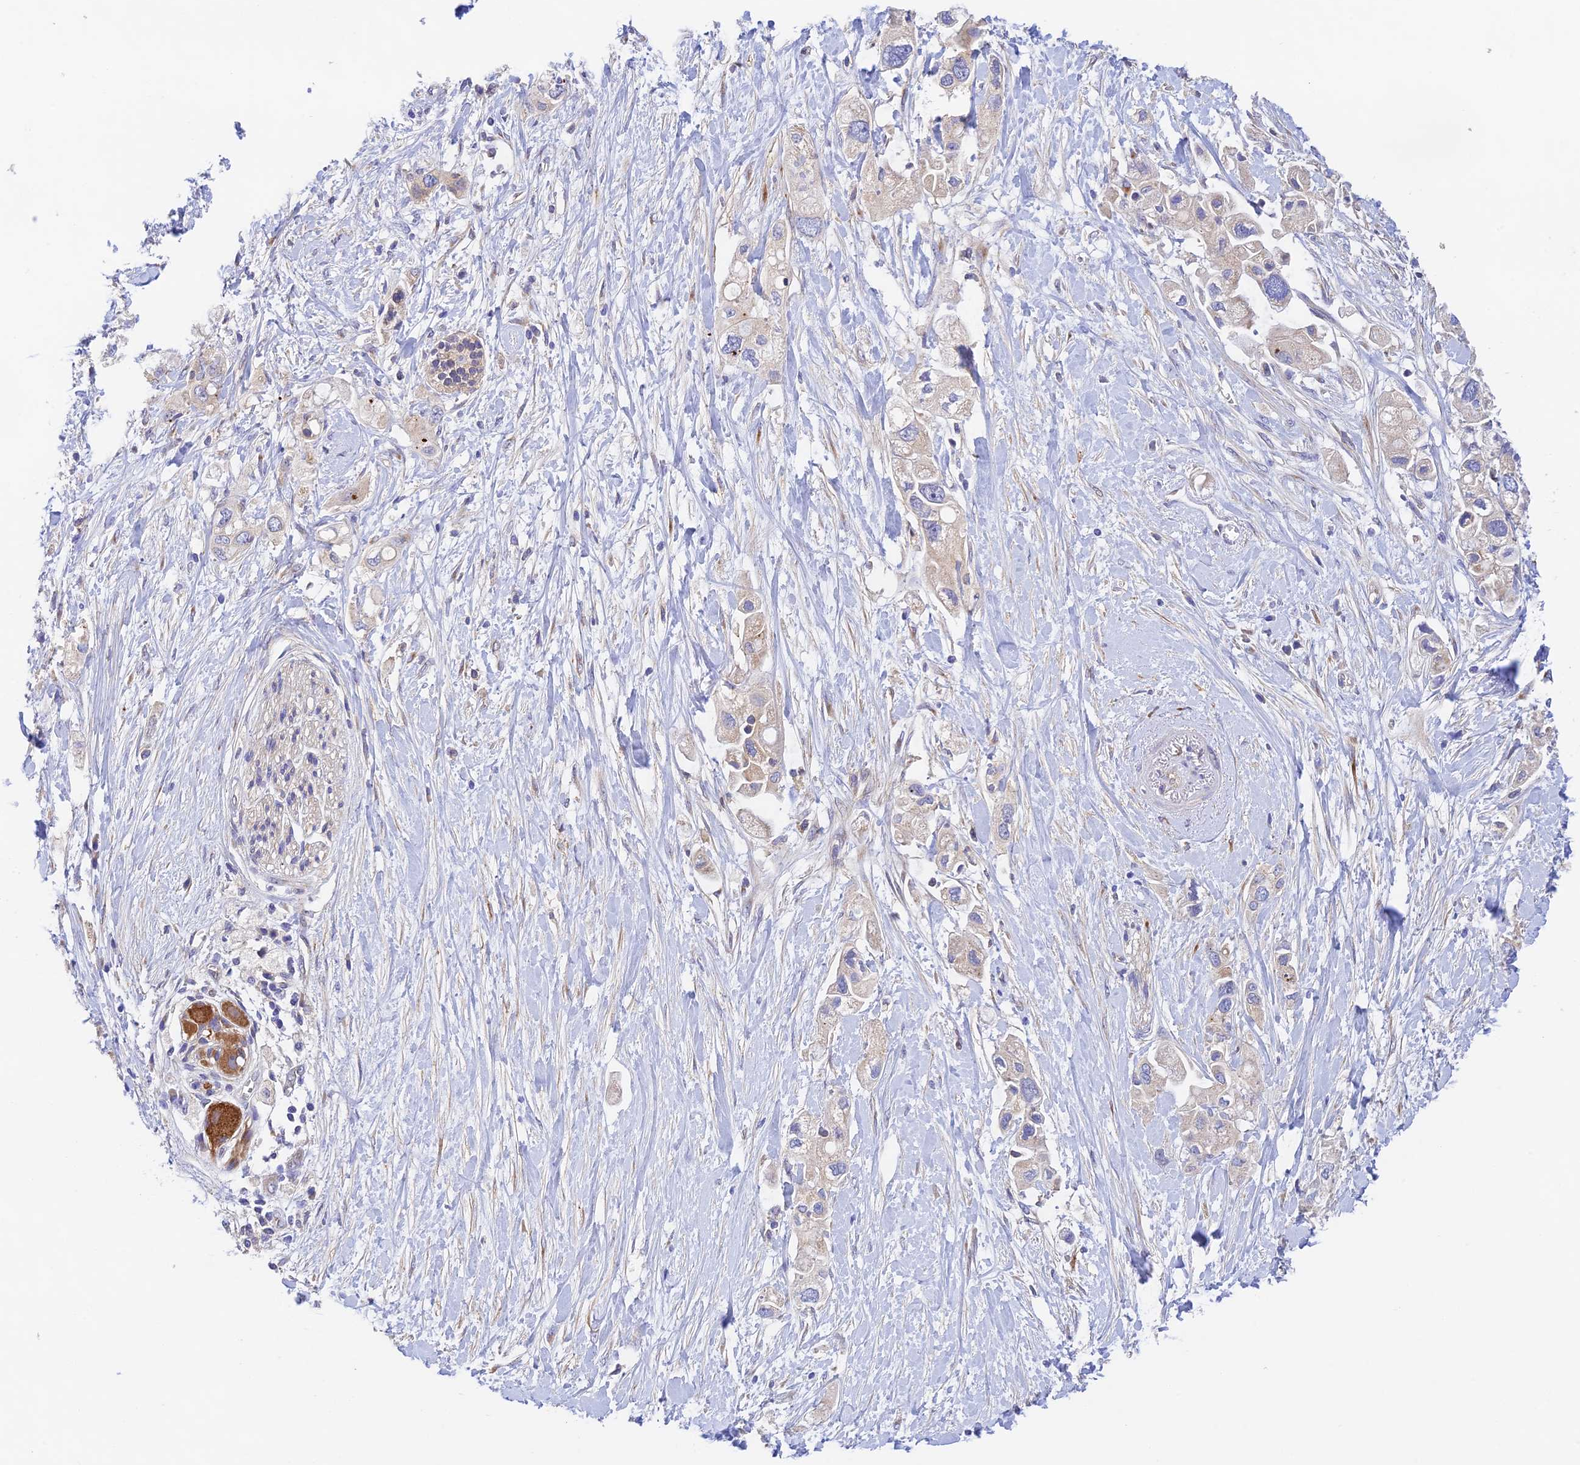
{"staining": {"intensity": "negative", "quantity": "none", "location": "none"}, "tissue": "pancreatic cancer", "cell_type": "Tumor cells", "image_type": "cancer", "snomed": [{"axis": "morphology", "description": "Adenocarcinoma, NOS"}, {"axis": "topography", "description": "Pancreas"}], "caption": "The micrograph reveals no significant positivity in tumor cells of pancreatic cancer (adenocarcinoma). (Stains: DAB (3,3'-diaminobenzidine) immunohistochemistry (IHC) with hematoxylin counter stain, Microscopy: brightfield microscopy at high magnification).", "gene": "RANBP6", "patient": {"sex": "female", "age": 56}}